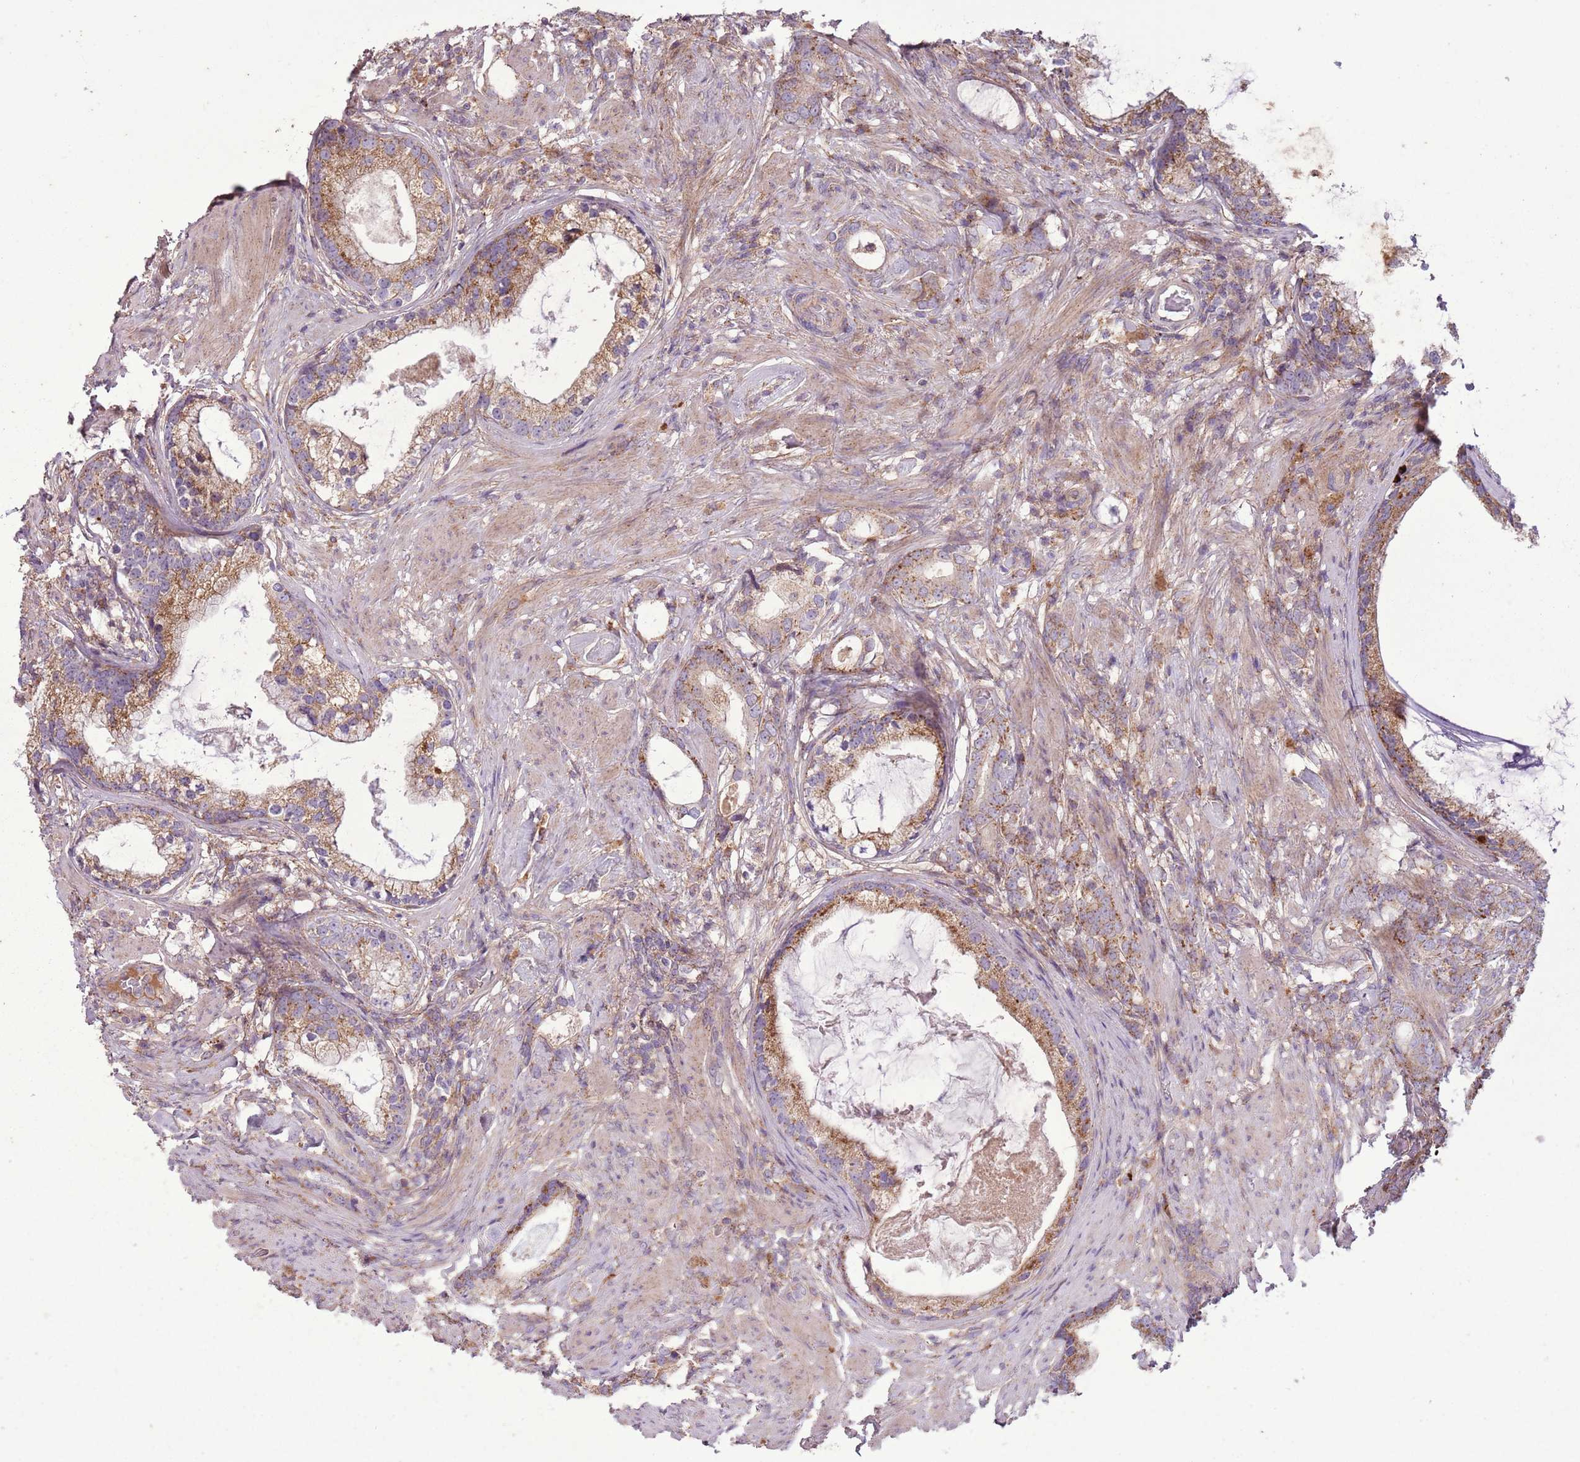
{"staining": {"intensity": "moderate", "quantity": ">75%", "location": "cytoplasmic/membranous"}, "tissue": "prostate cancer", "cell_type": "Tumor cells", "image_type": "cancer", "snomed": [{"axis": "morphology", "description": "Adenocarcinoma, Low grade"}, {"axis": "topography", "description": "Prostate"}], "caption": "Tumor cells show medium levels of moderate cytoplasmic/membranous expression in about >75% of cells in human low-grade adenocarcinoma (prostate). (brown staining indicates protein expression, while blue staining denotes nuclei).", "gene": "ANKRD24", "patient": {"sex": "male", "age": 71}}